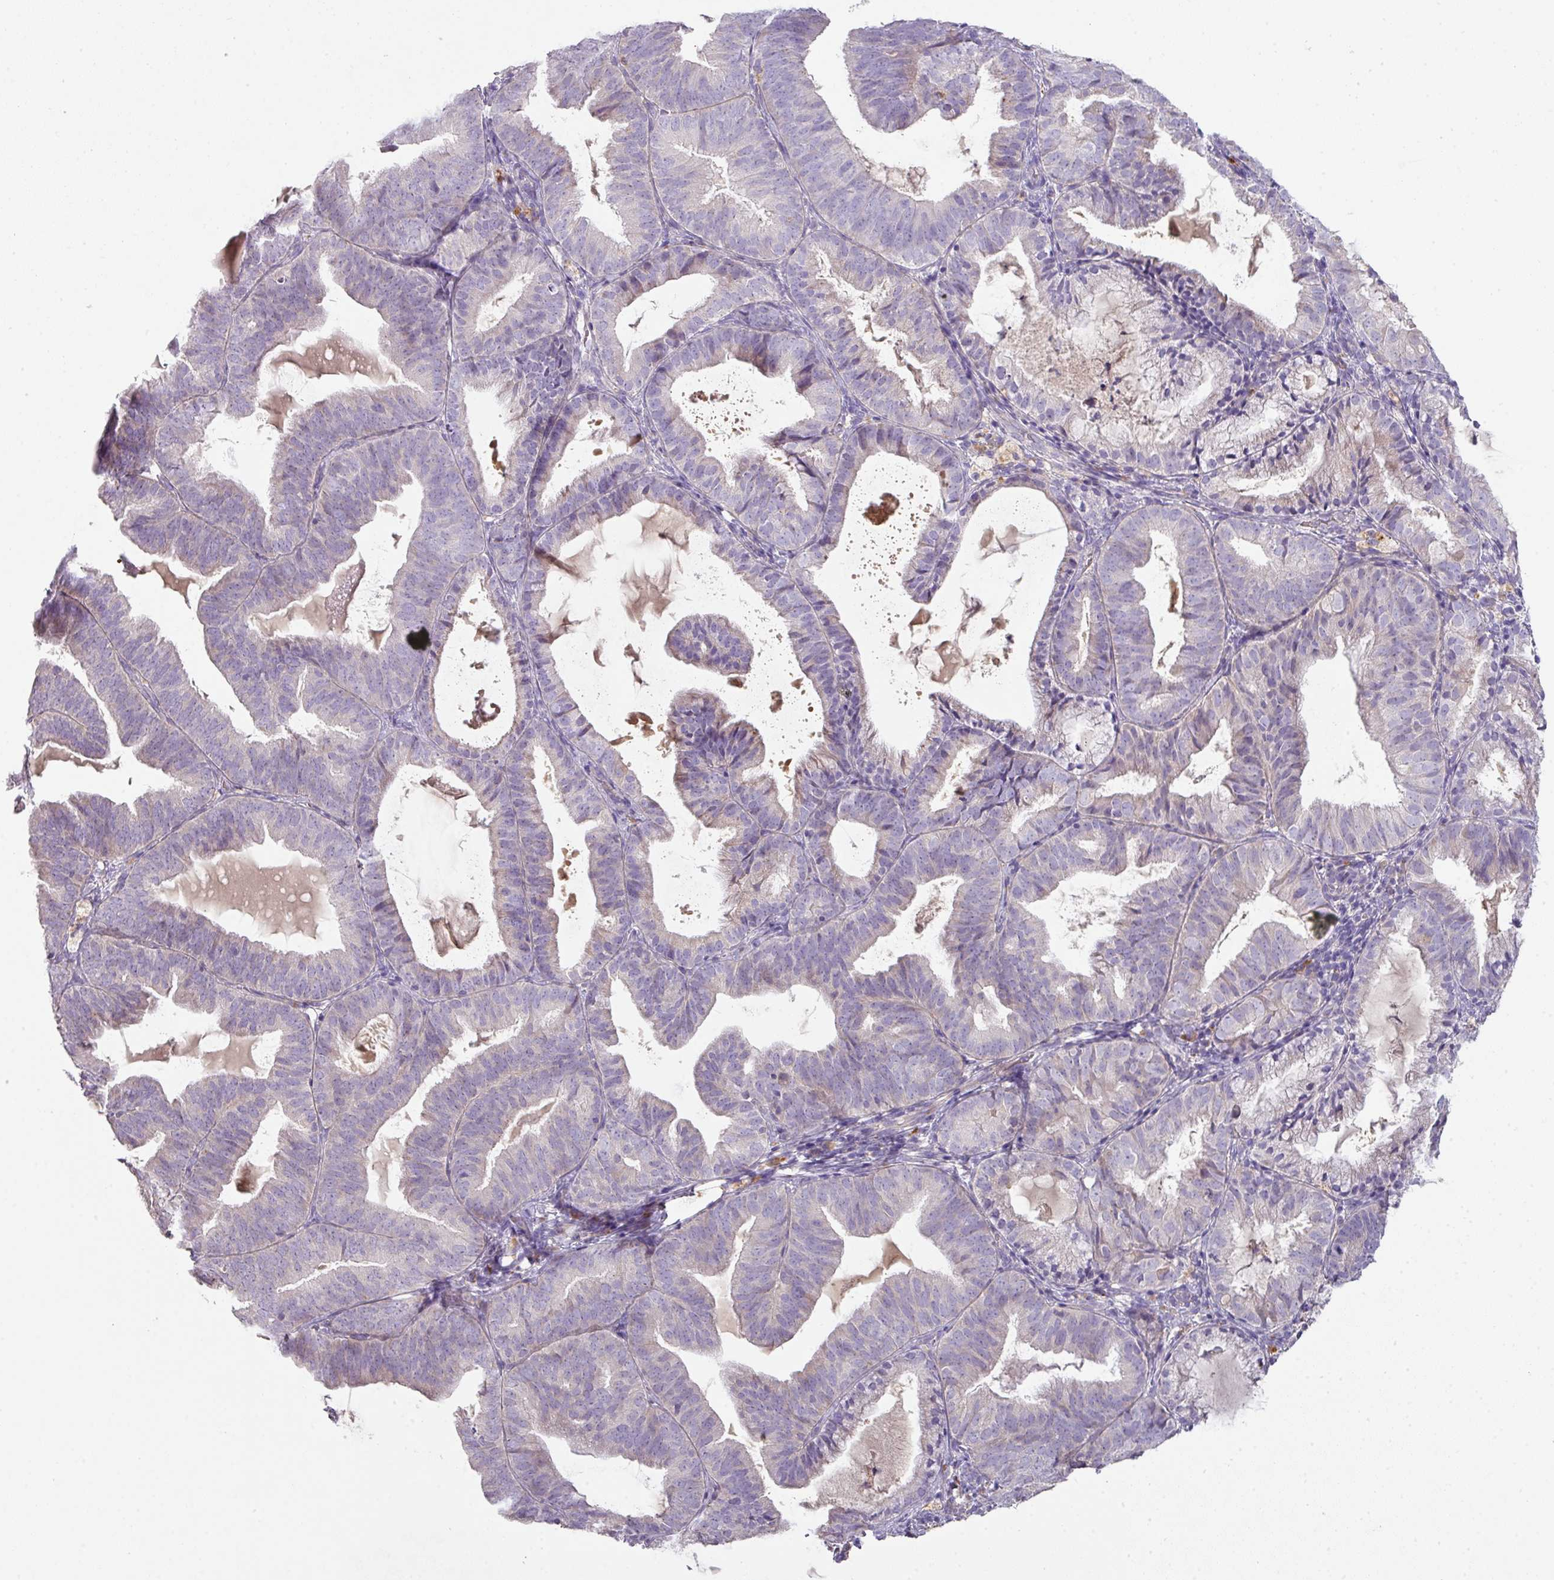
{"staining": {"intensity": "negative", "quantity": "none", "location": "none"}, "tissue": "endometrial cancer", "cell_type": "Tumor cells", "image_type": "cancer", "snomed": [{"axis": "morphology", "description": "Adenocarcinoma, NOS"}, {"axis": "topography", "description": "Endometrium"}], "caption": "Immunohistochemical staining of endometrial cancer exhibits no significant expression in tumor cells.", "gene": "ZNF266", "patient": {"sex": "female", "age": 80}}